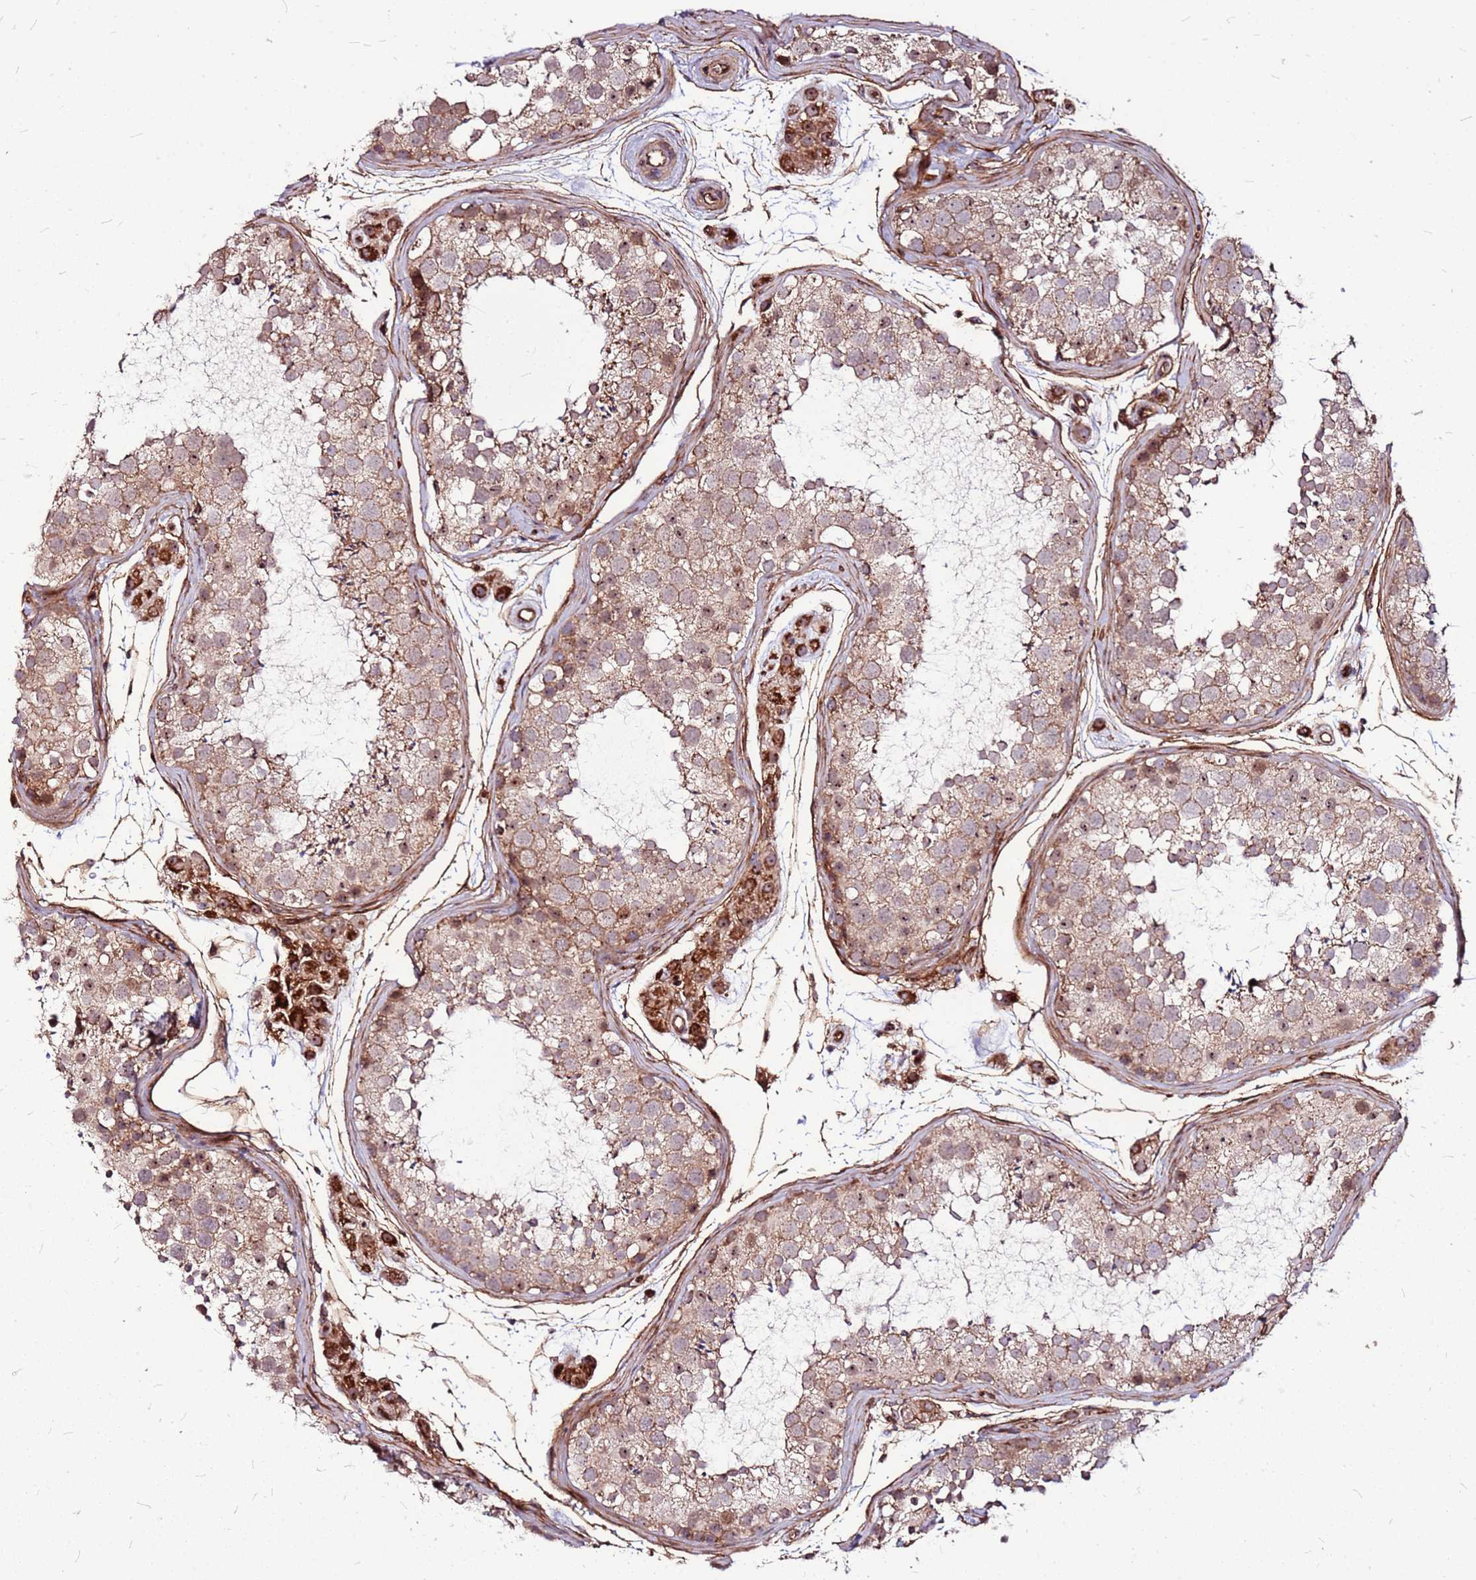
{"staining": {"intensity": "moderate", "quantity": "25%-75%", "location": "cytoplasmic/membranous"}, "tissue": "testis", "cell_type": "Cells in seminiferous ducts", "image_type": "normal", "snomed": [{"axis": "morphology", "description": "Normal tissue, NOS"}, {"axis": "topography", "description": "Testis"}], "caption": "IHC photomicrograph of benign human testis stained for a protein (brown), which demonstrates medium levels of moderate cytoplasmic/membranous positivity in approximately 25%-75% of cells in seminiferous ducts.", "gene": "TOPAZ1", "patient": {"sex": "male", "age": 41}}